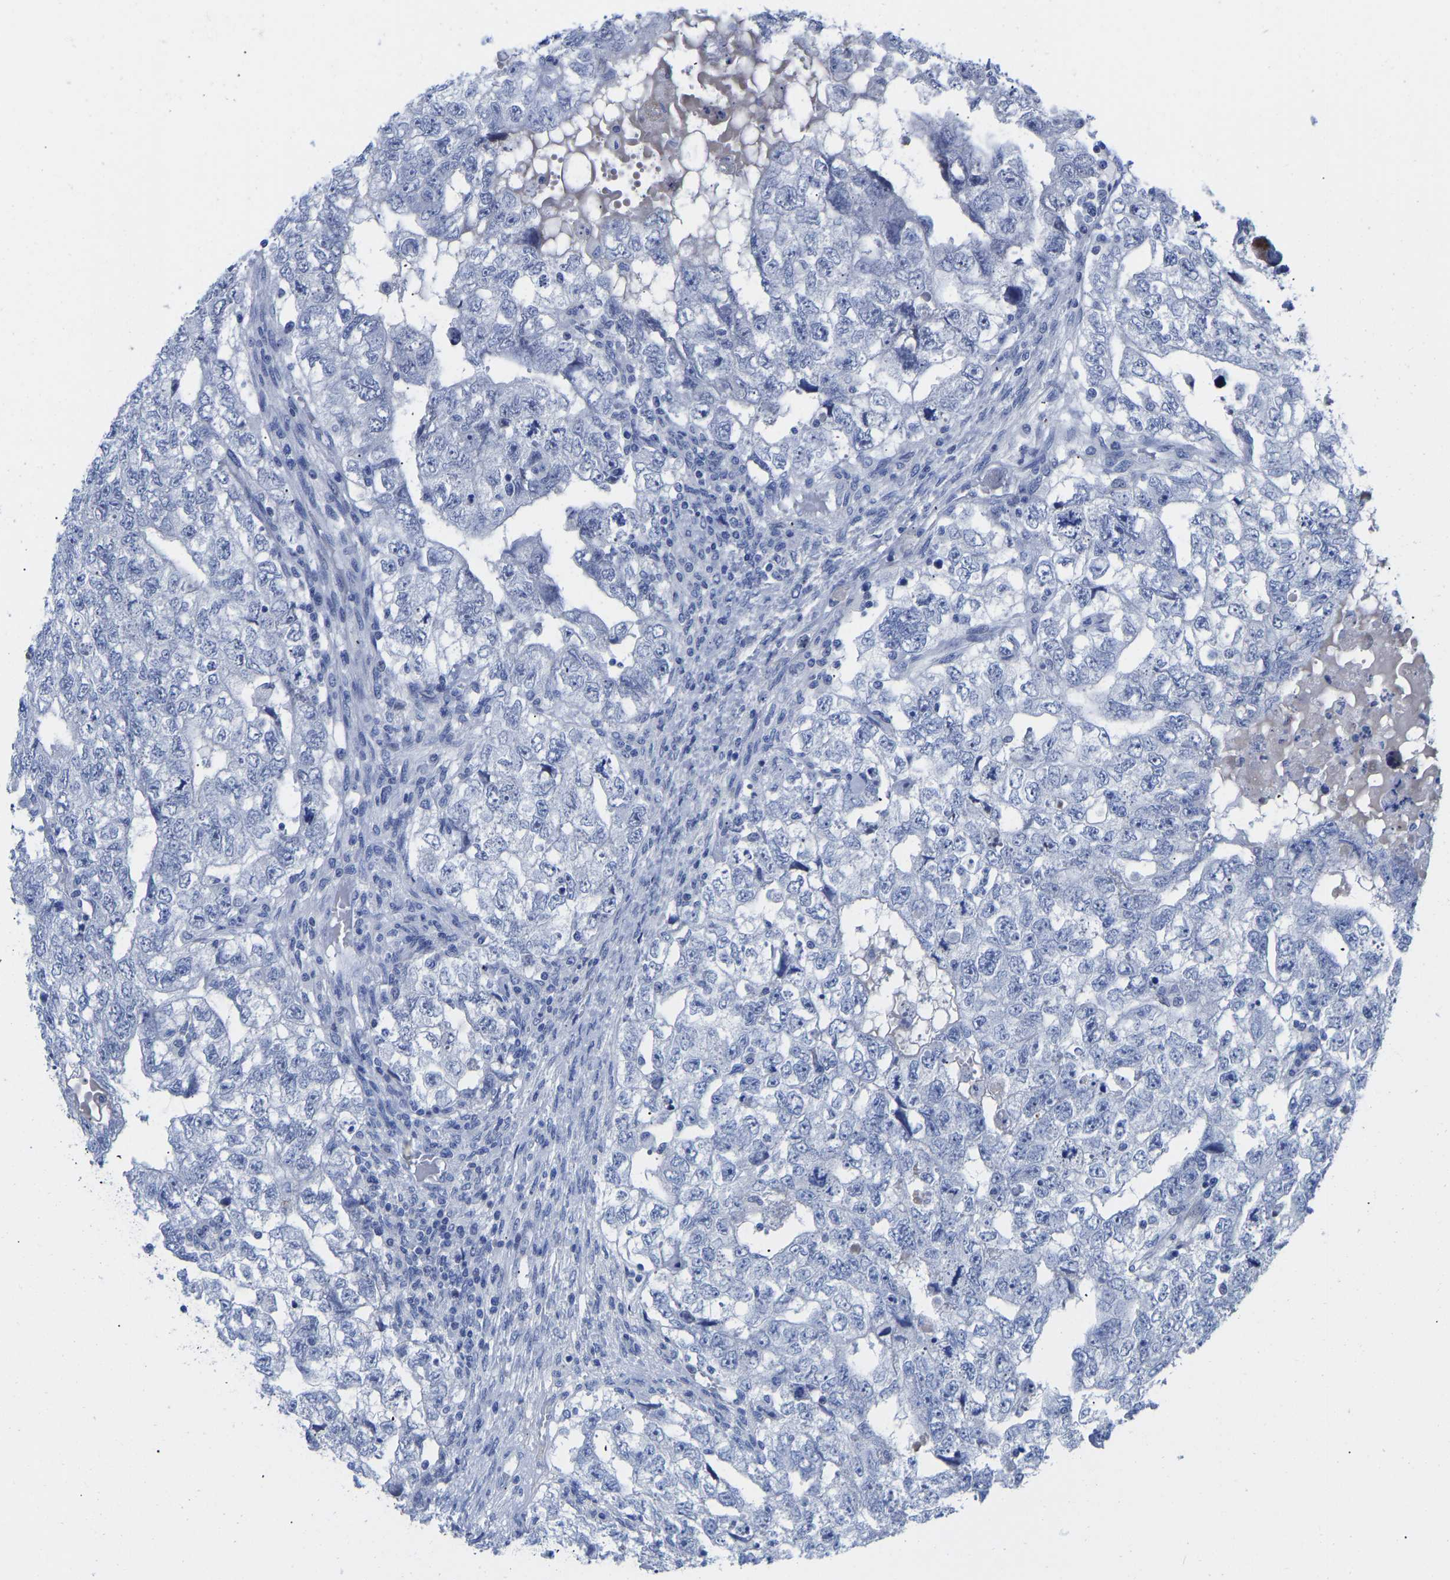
{"staining": {"intensity": "negative", "quantity": "none", "location": "none"}, "tissue": "testis cancer", "cell_type": "Tumor cells", "image_type": "cancer", "snomed": [{"axis": "morphology", "description": "Carcinoma, Embryonal, NOS"}, {"axis": "topography", "description": "Testis"}], "caption": "Immunohistochemistry (IHC) image of neoplastic tissue: human testis embryonal carcinoma stained with DAB (3,3'-diaminobenzidine) shows no significant protein staining in tumor cells.", "gene": "GPA33", "patient": {"sex": "male", "age": 36}}